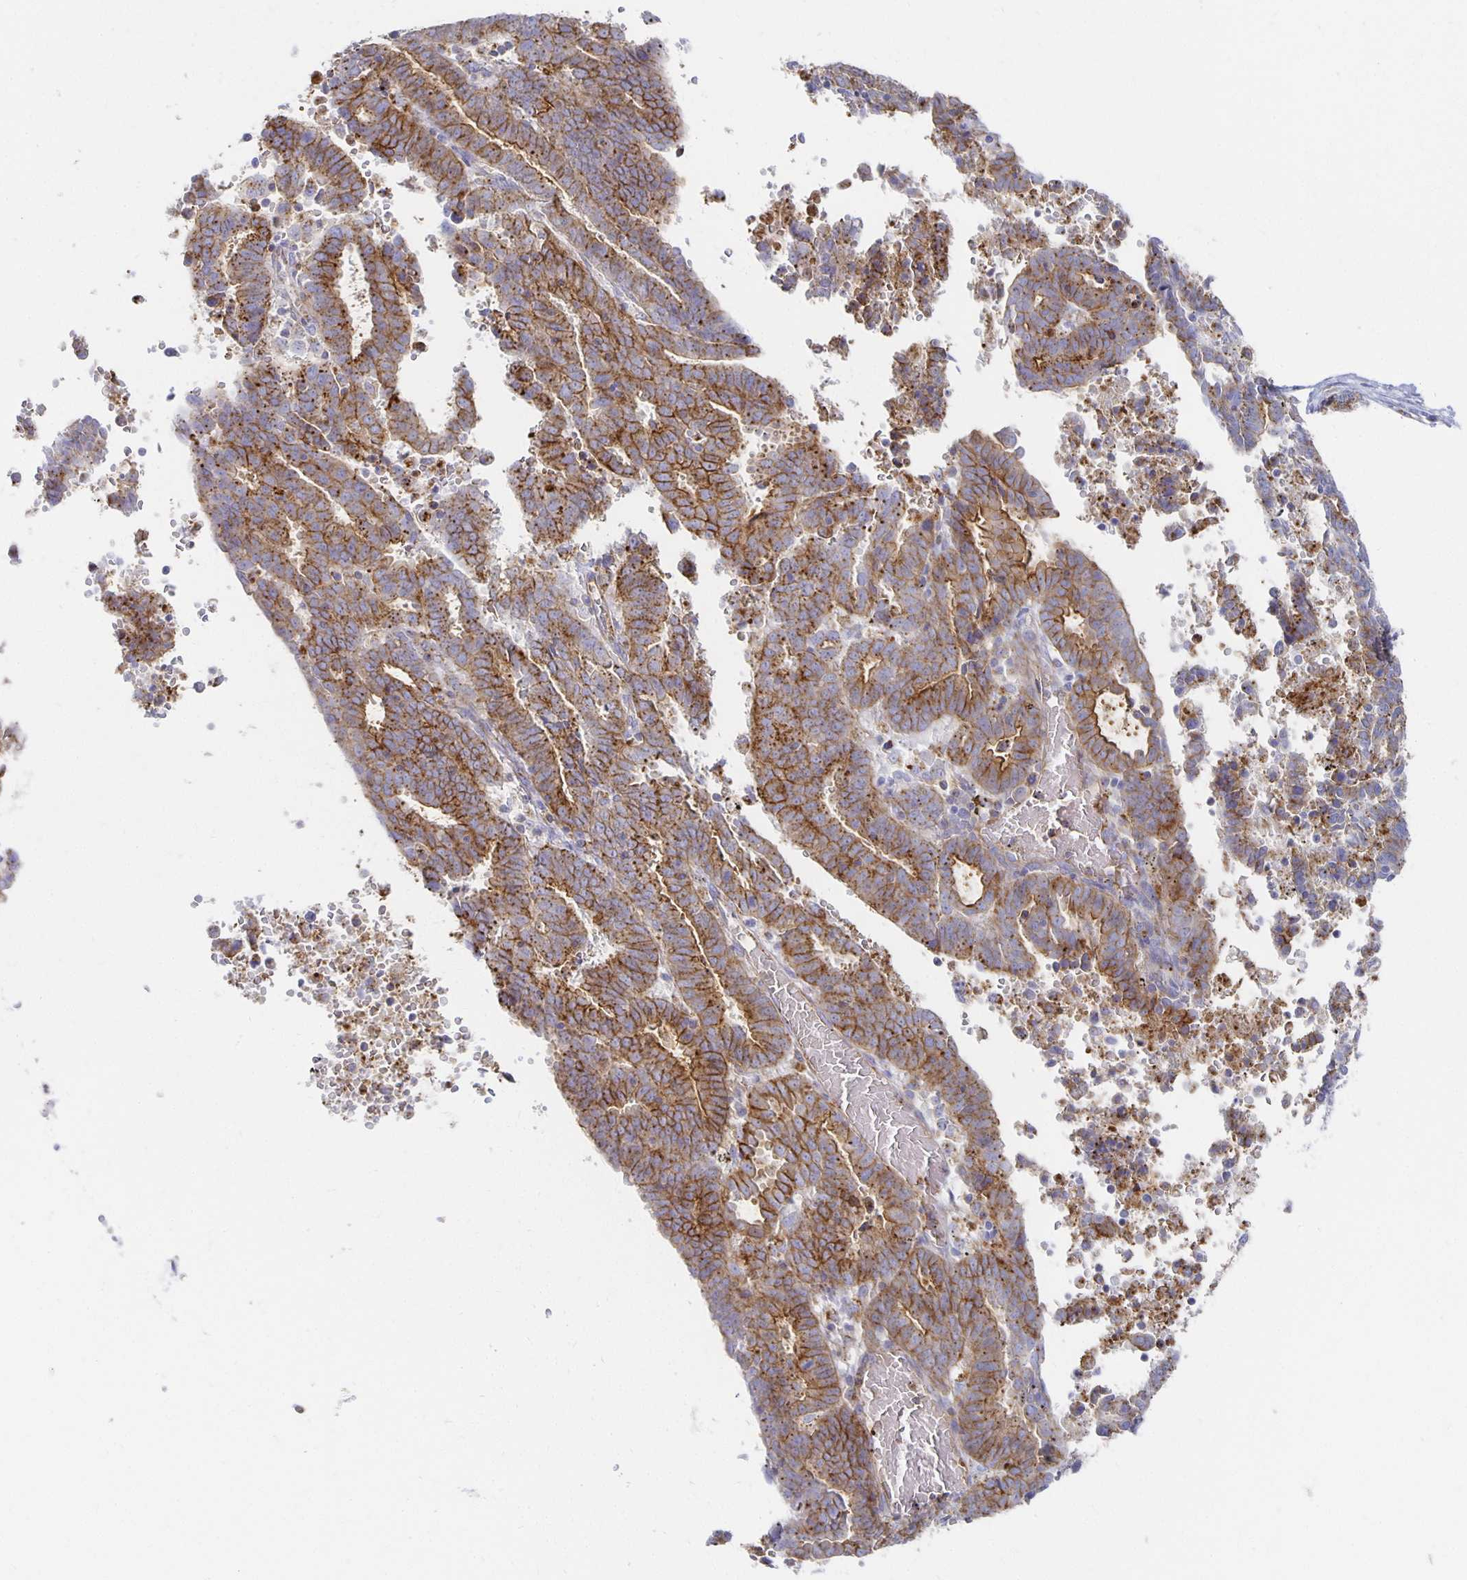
{"staining": {"intensity": "moderate", "quantity": "25%-75%", "location": "cytoplasmic/membranous"}, "tissue": "endometrial cancer", "cell_type": "Tumor cells", "image_type": "cancer", "snomed": [{"axis": "morphology", "description": "Adenocarcinoma, NOS"}, {"axis": "topography", "description": "Uterus"}], "caption": "High-power microscopy captured an immunohistochemistry (IHC) image of endometrial cancer, revealing moderate cytoplasmic/membranous staining in about 25%-75% of tumor cells.", "gene": "TAAR1", "patient": {"sex": "female", "age": 83}}